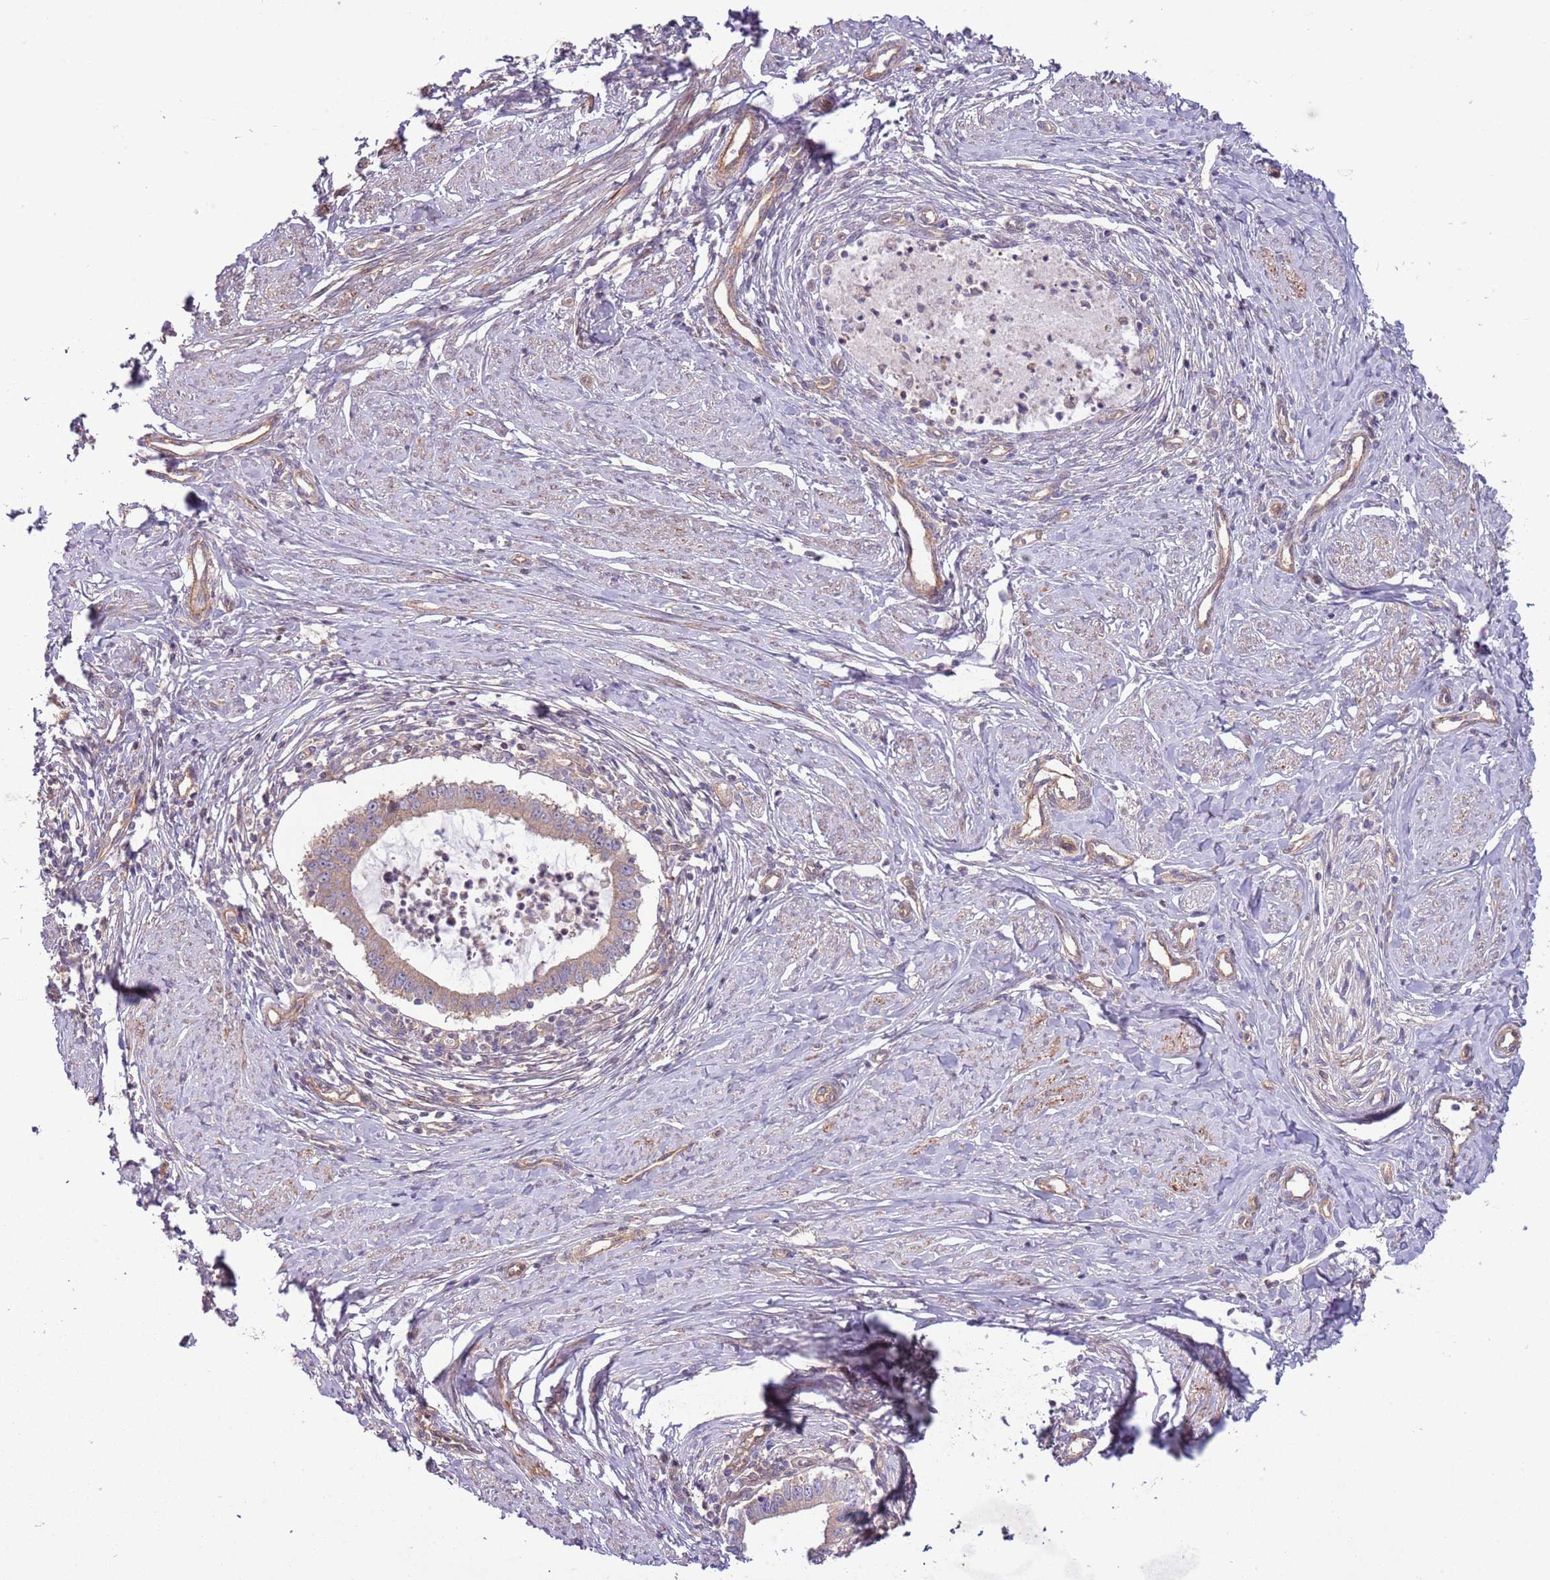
{"staining": {"intensity": "weak", "quantity": ">75%", "location": "cytoplasmic/membranous"}, "tissue": "cervical cancer", "cell_type": "Tumor cells", "image_type": "cancer", "snomed": [{"axis": "morphology", "description": "Adenocarcinoma, NOS"}, {"axis": "topography", "description": "Cervix"}], "caption": "Protein analysis of cervical cancer (adenocarcinoma) tissue shows weak cytoplasmic/membranous expression in about >75% of tumor cells.", "gene": "LPIN2", "patient": {"sex": "female", "age": 36}}